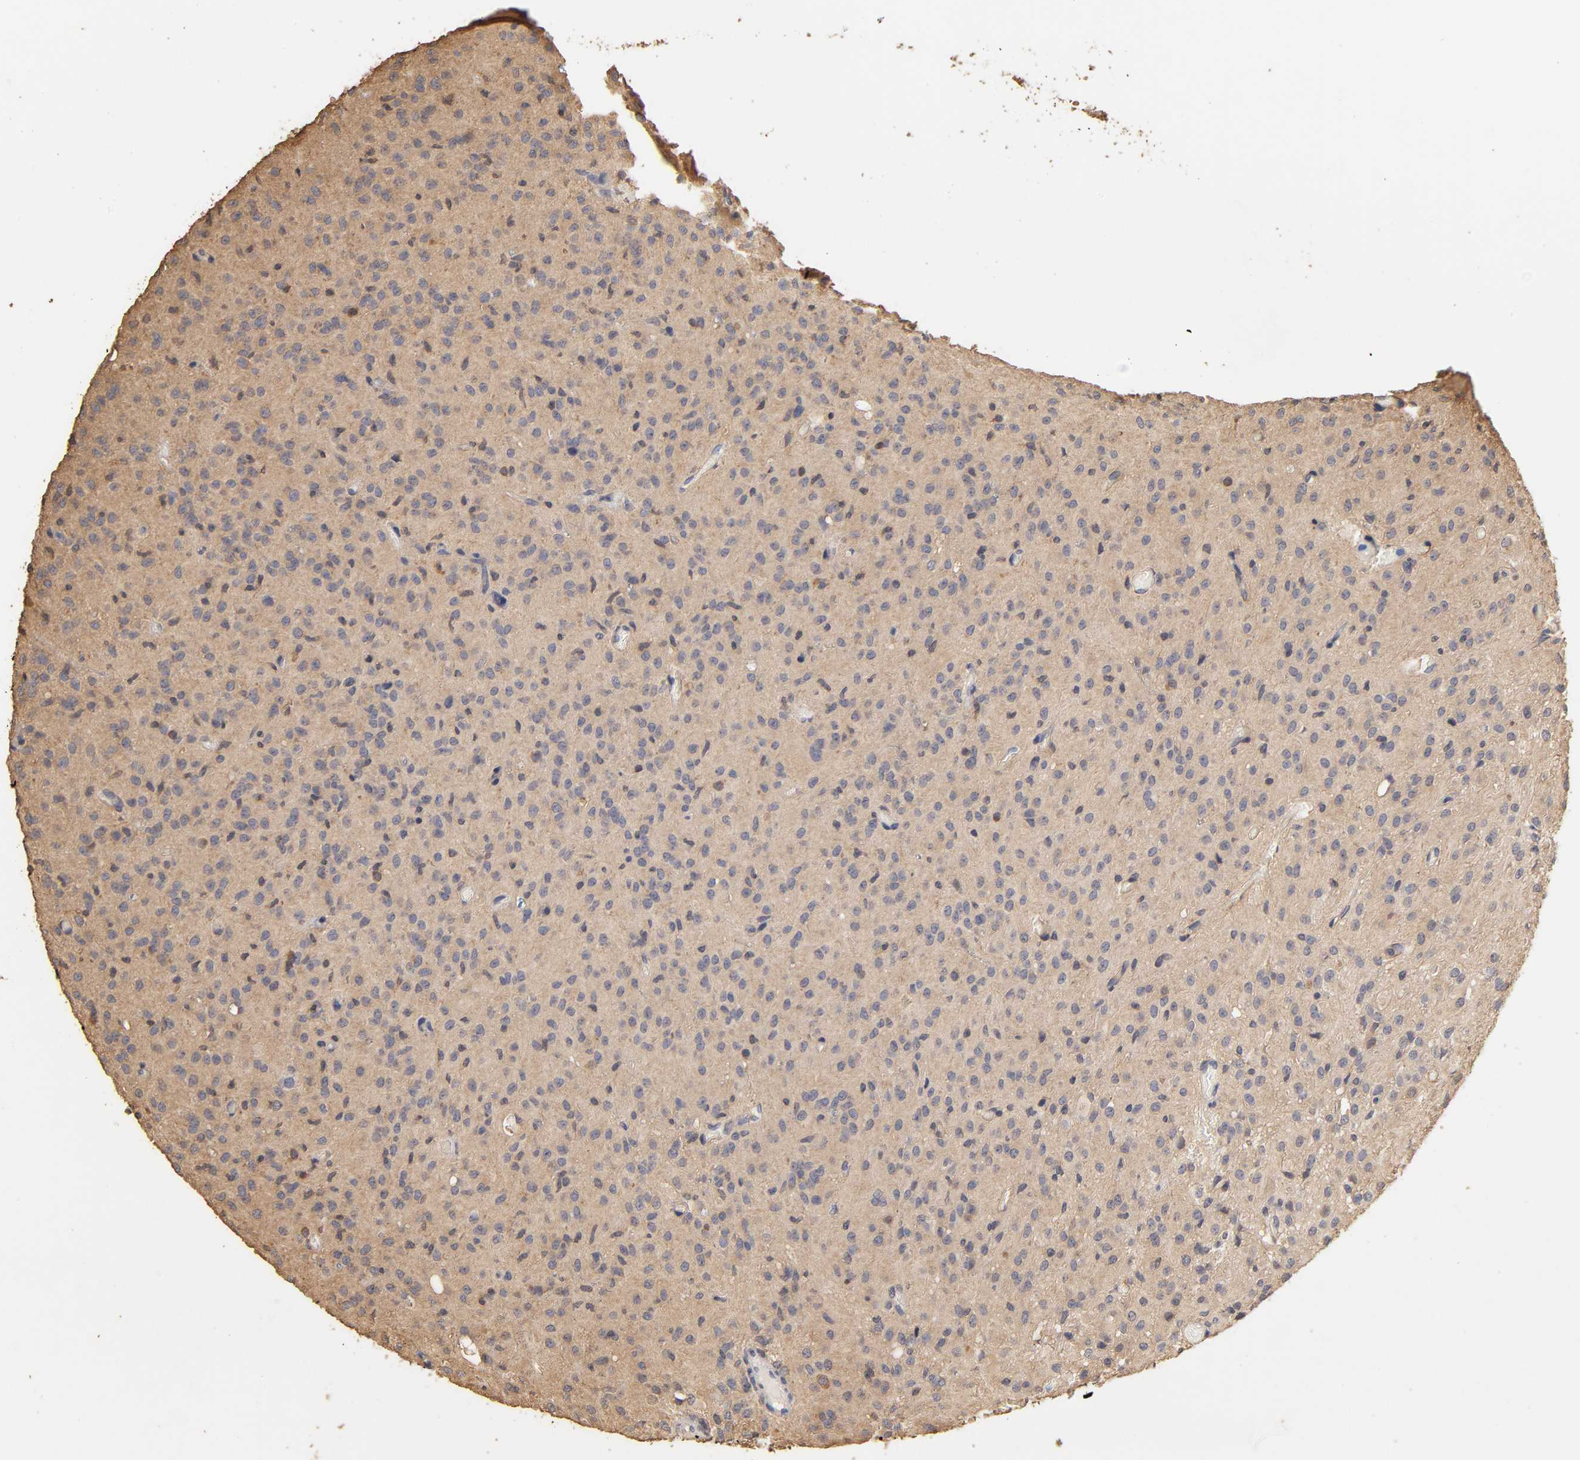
{"staining": {"intensity": "negative", "quantity": "none", "location": "none"}, "tissue": "glioma", "cell_type": "Tumor cells", "image_type": "cancer", "snomed": [{"axis": "morphology", "description": "Glioma, malignant, High grade"}, {"axis": "topography", "description": "Brain"}], "caption": "Immunohistochemical staining of human glioma reveals no significant expression in tumor cells.", "gene": "VSIG4", "patient": {"sex": "female", "age": 59}}